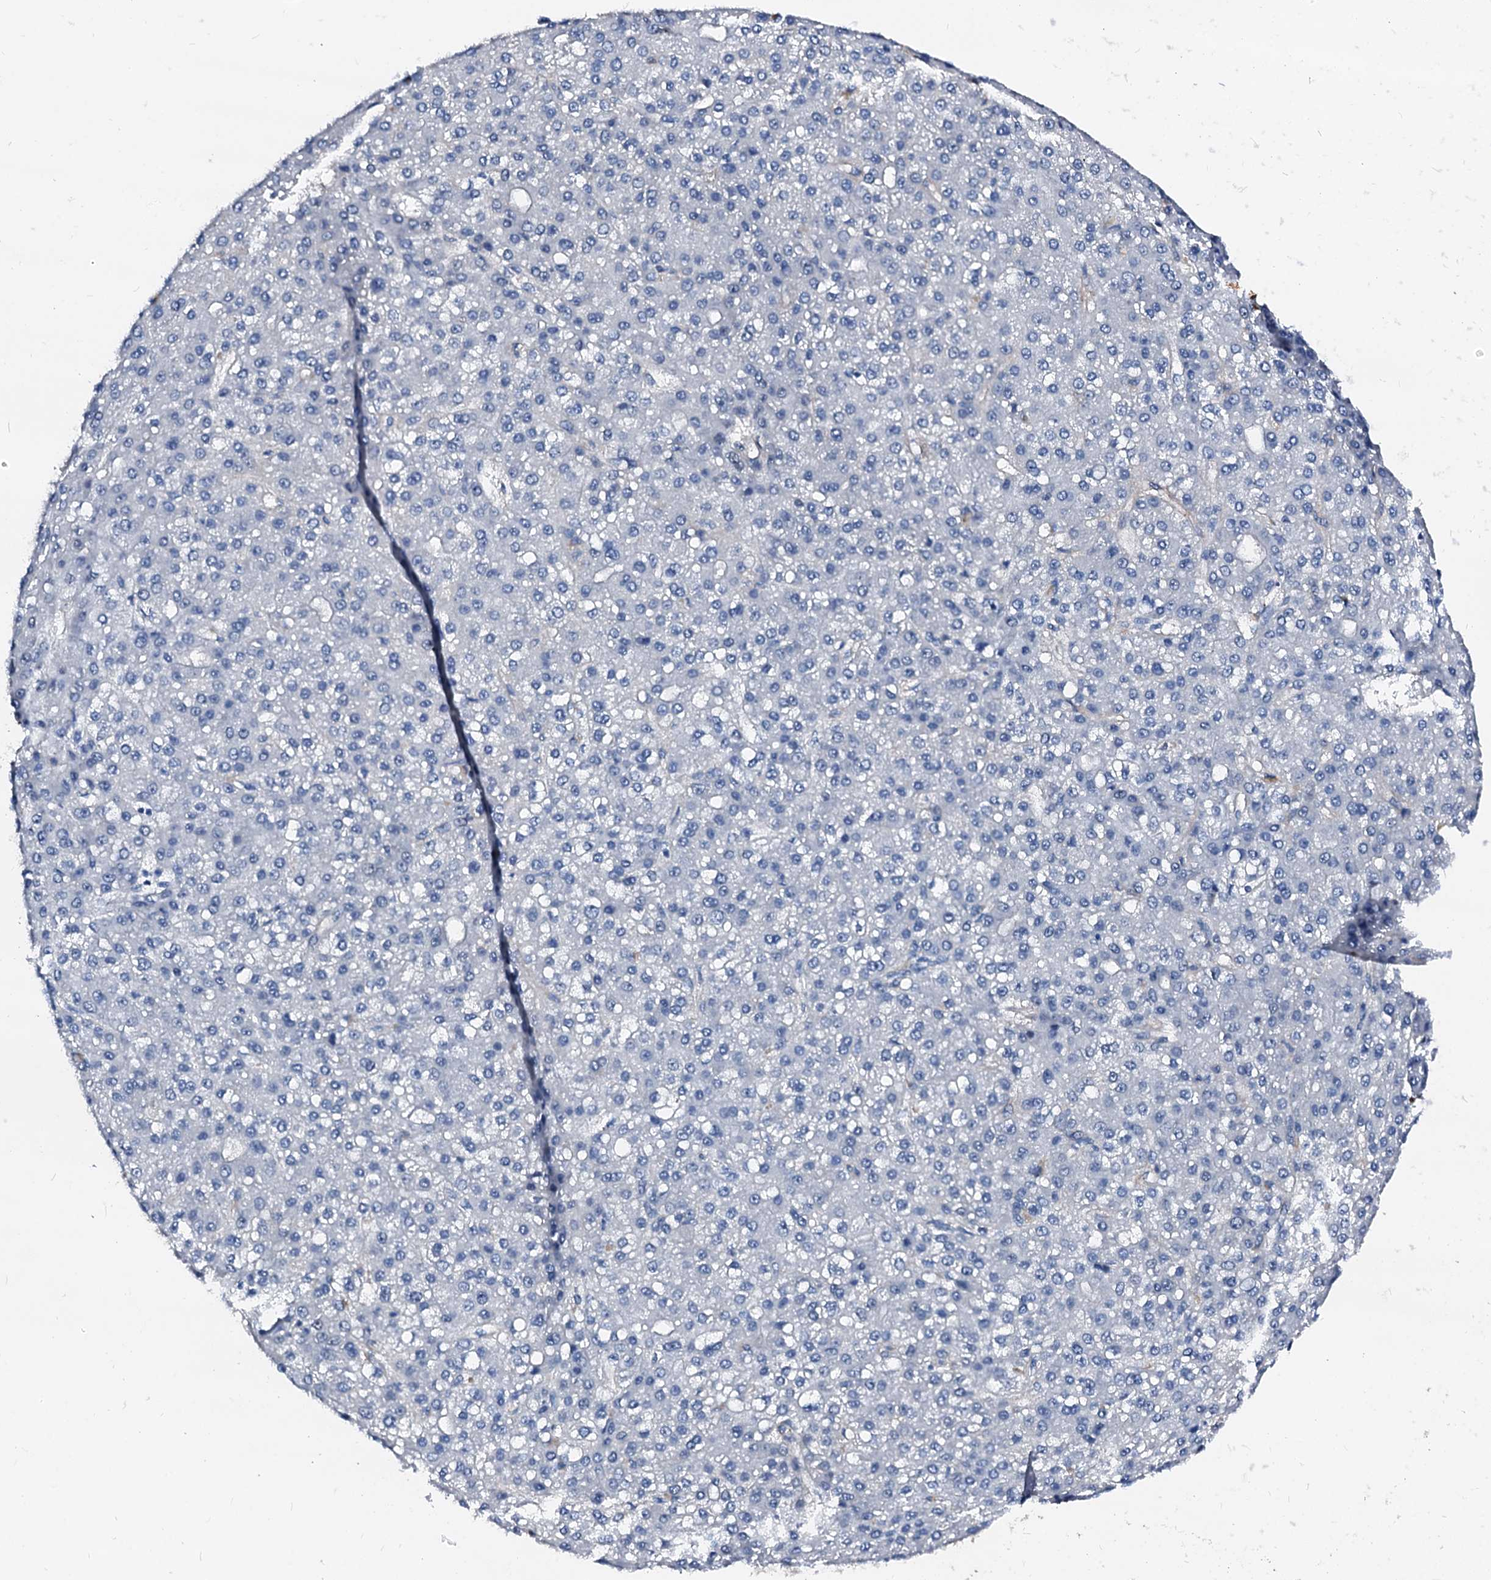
{"staining": {"intensity": "negative", "quantity": "none", "location": "none"}, "tissue": "liver cancer", "cell_type": "Tumor cells", "image_type": "cancer", "snomed": [{"axis": "morphology", "description": "Carcinoma, Hepatocellular, NOS"}, {"axis": "topography", "description": "Liver"}], "caption": "DAB immunohistochemical staining of liver hepatocellular carcinoma demonstrates no significant staining in tumor cells.", "gene": "CSN2", "patient": {"sex": "male", "age": 67}}